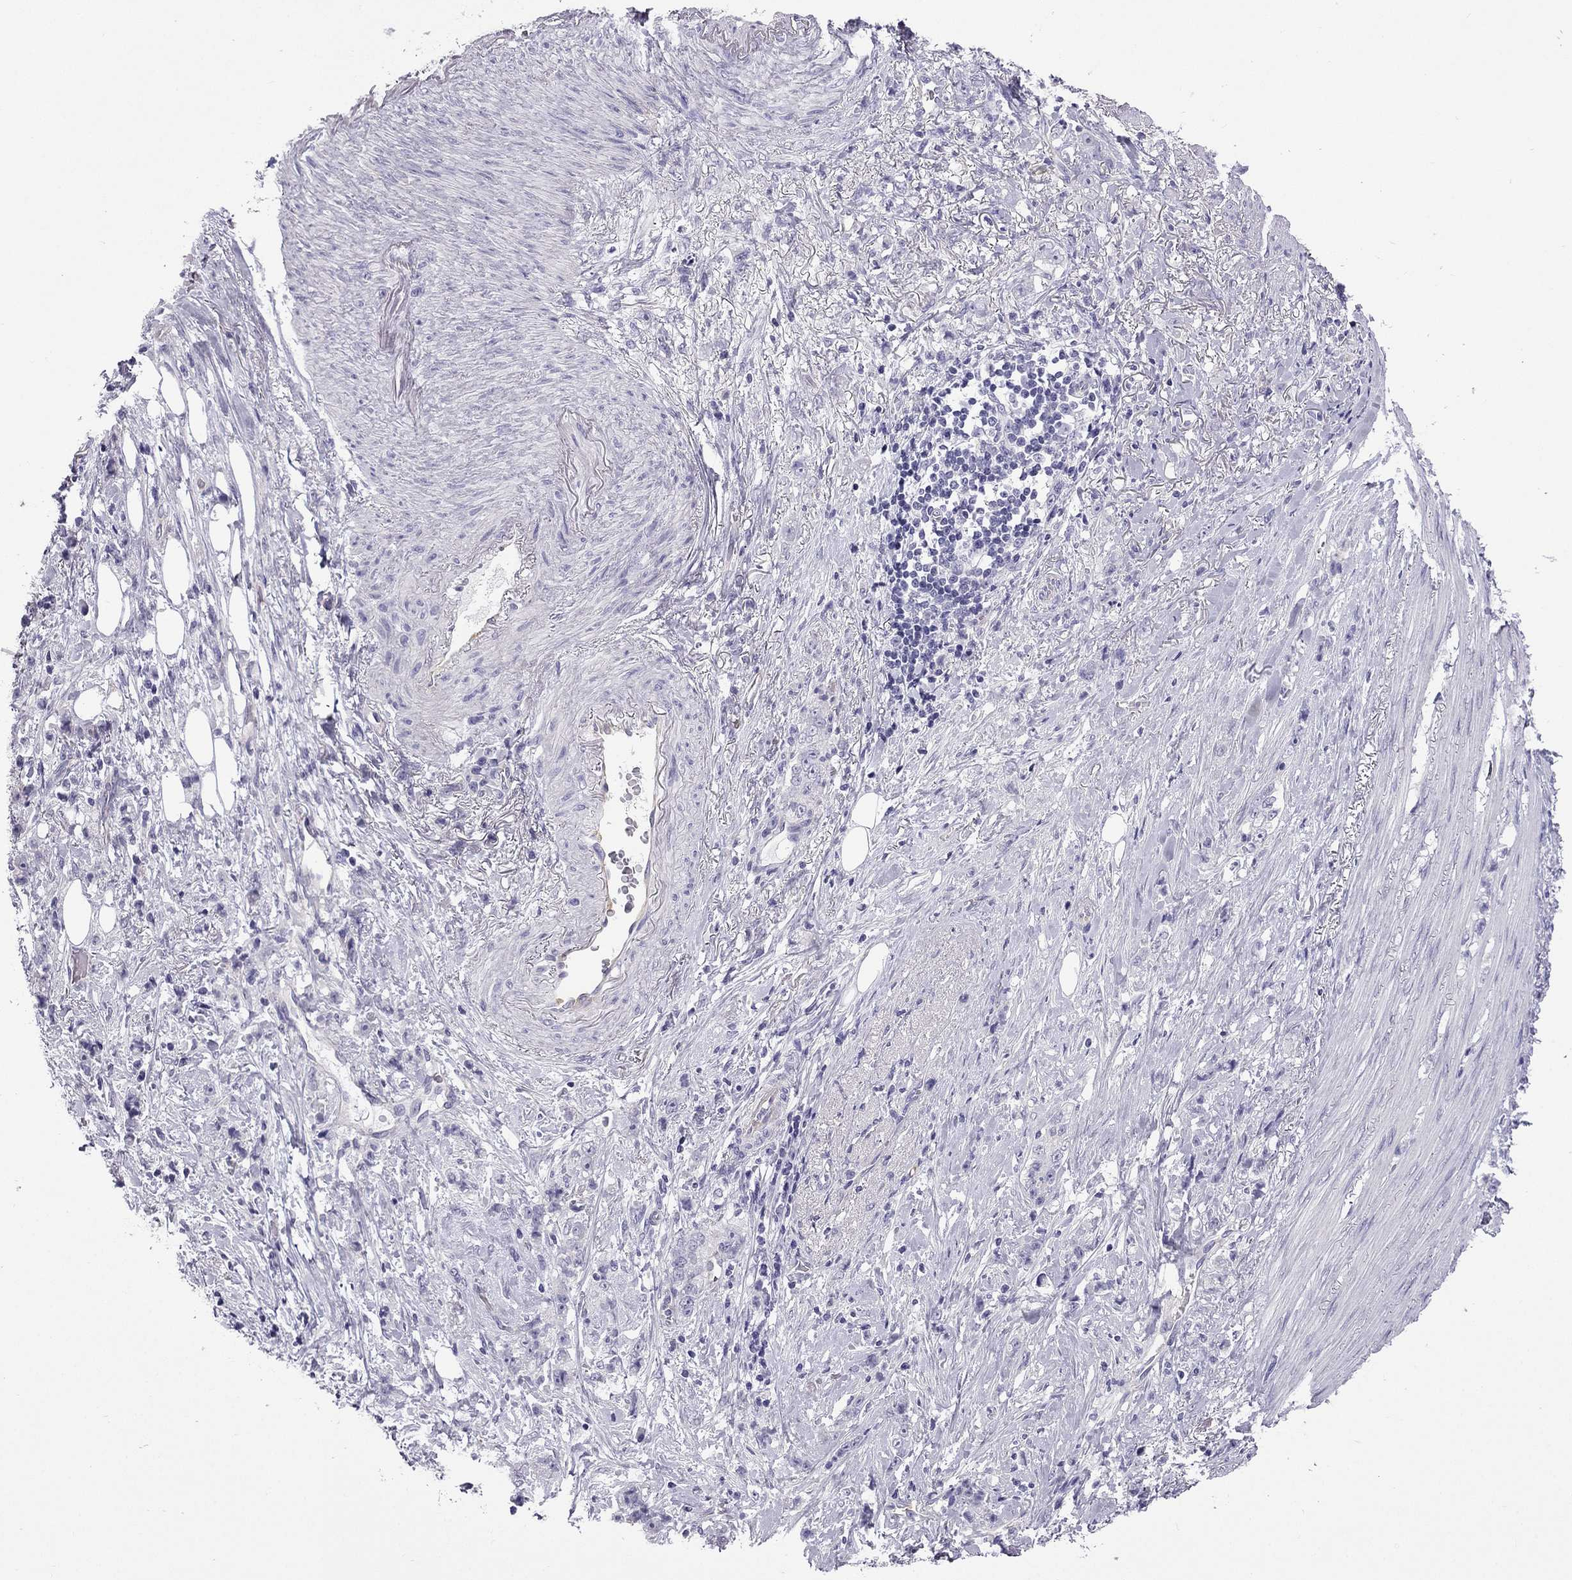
{"staining": {"intensity": "negative", "quantity": "none", "location": "none"}, "tissue": "stomach cancer", "cell_type": "Tumor cells", "image_type": "cancer", "snomed": [{"axis": "morphology", "description": "Adenocarcinoma, NOS"}, {"axis": "topography", "description": "Stomach, lower"}], "caption": "The image reveals no staining of tumor cells in stomach adenocarcinoma. (DAB (3,3'-diaminobenzidine) immunohistochemistry (IHC), high magnification).", "gene": "GJA8", "patient": {"sex": "male", "age": 88}}